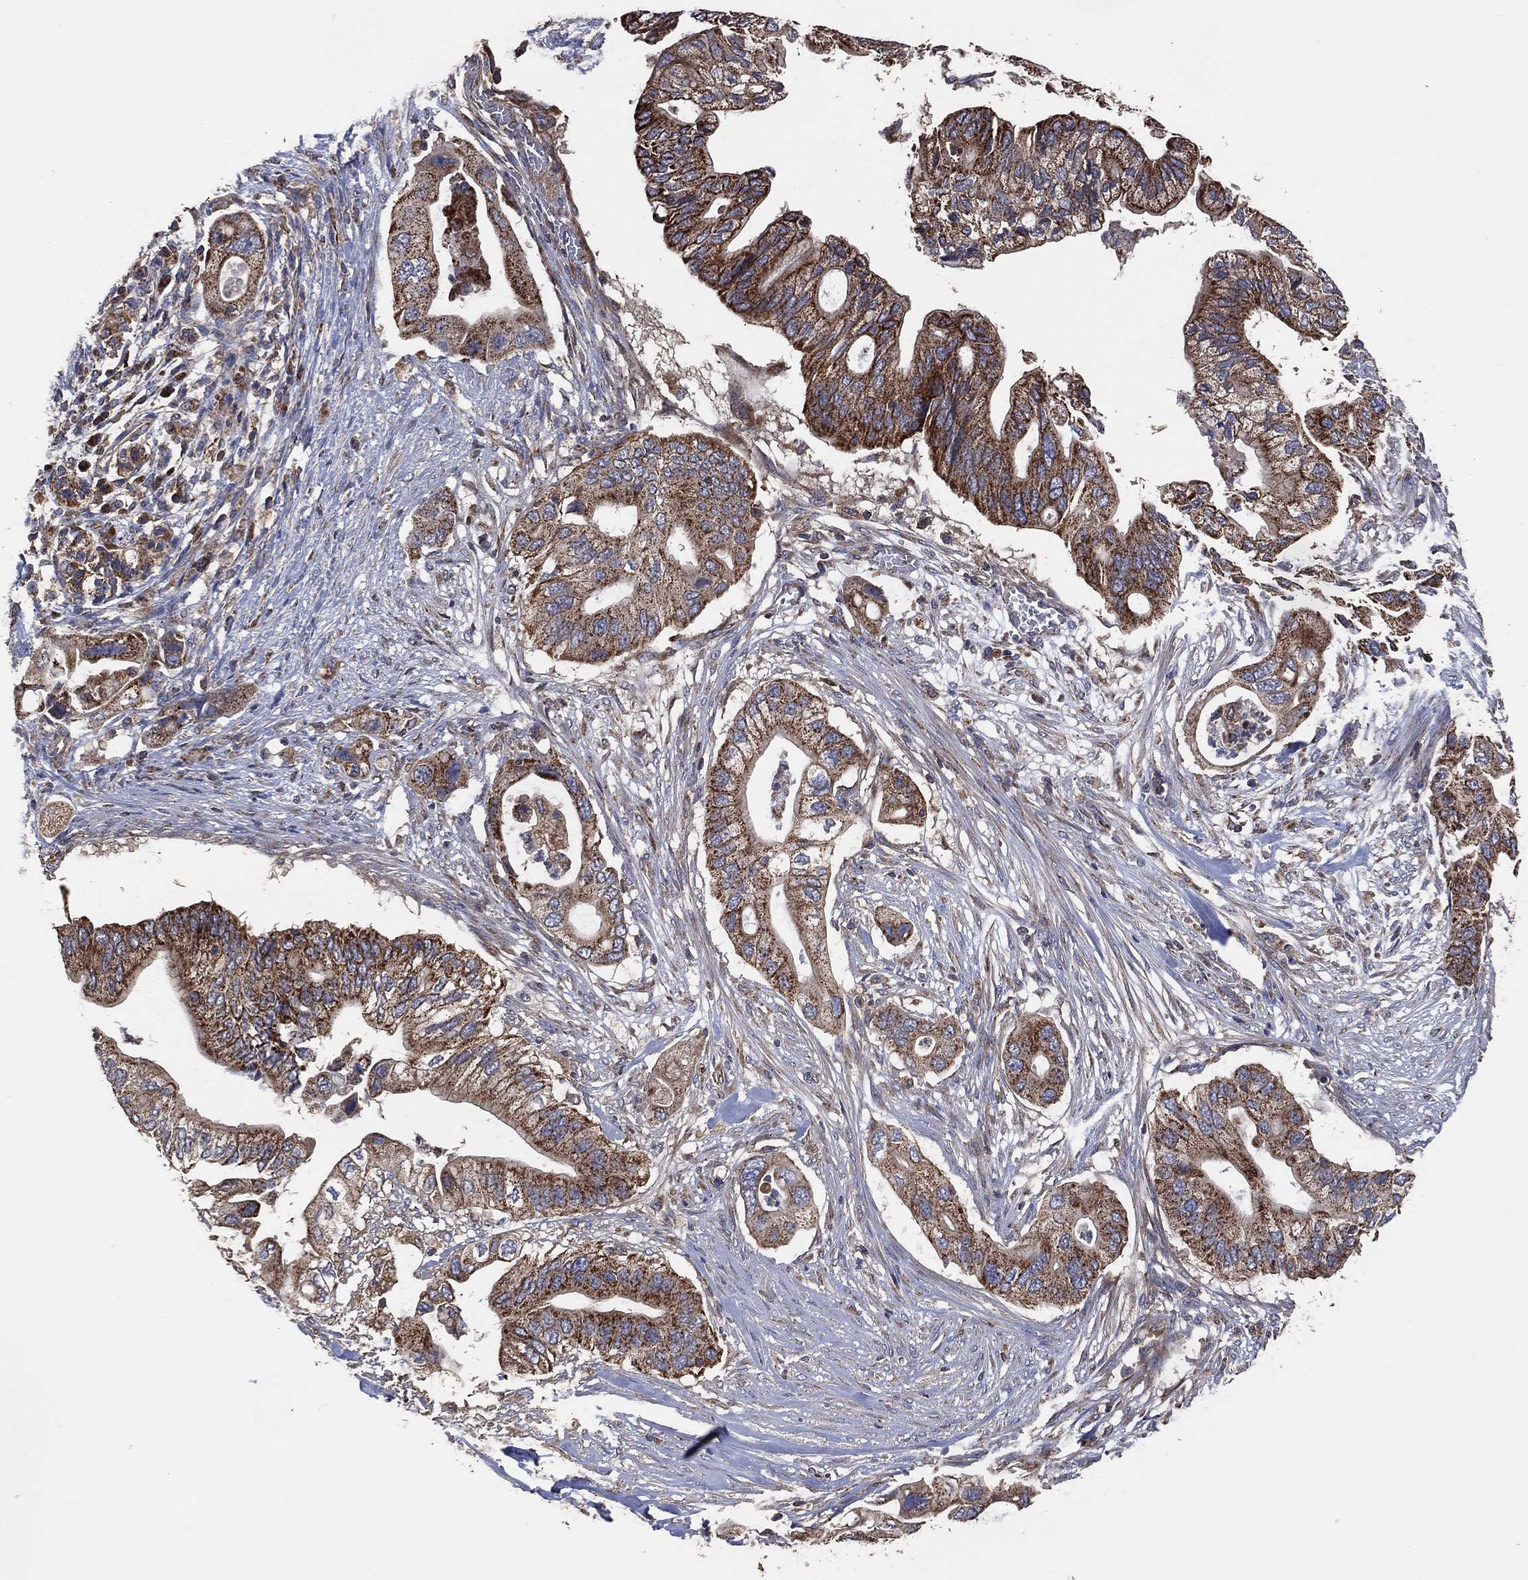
{"staining": {"intensity": "moderate", "quantity": "25%-75%", "location": "cytoplasmic/membranous"}, "tissue": "pancreatic cancer", "cell_type": "Tumor cells", "image_type": "cancer", "snomed": [{"axis": "morphology", "description": "Adenocarcinoma, NOS"}, {"axis": "topography", "description": "Pancreas"}], "caption": "Adenocarcinoma (pancreatic) stained with a protein marker shows moderate staining in tumor cells.", "gene": "LIMD1", "patient": {"sex": "female", "age": 72}}